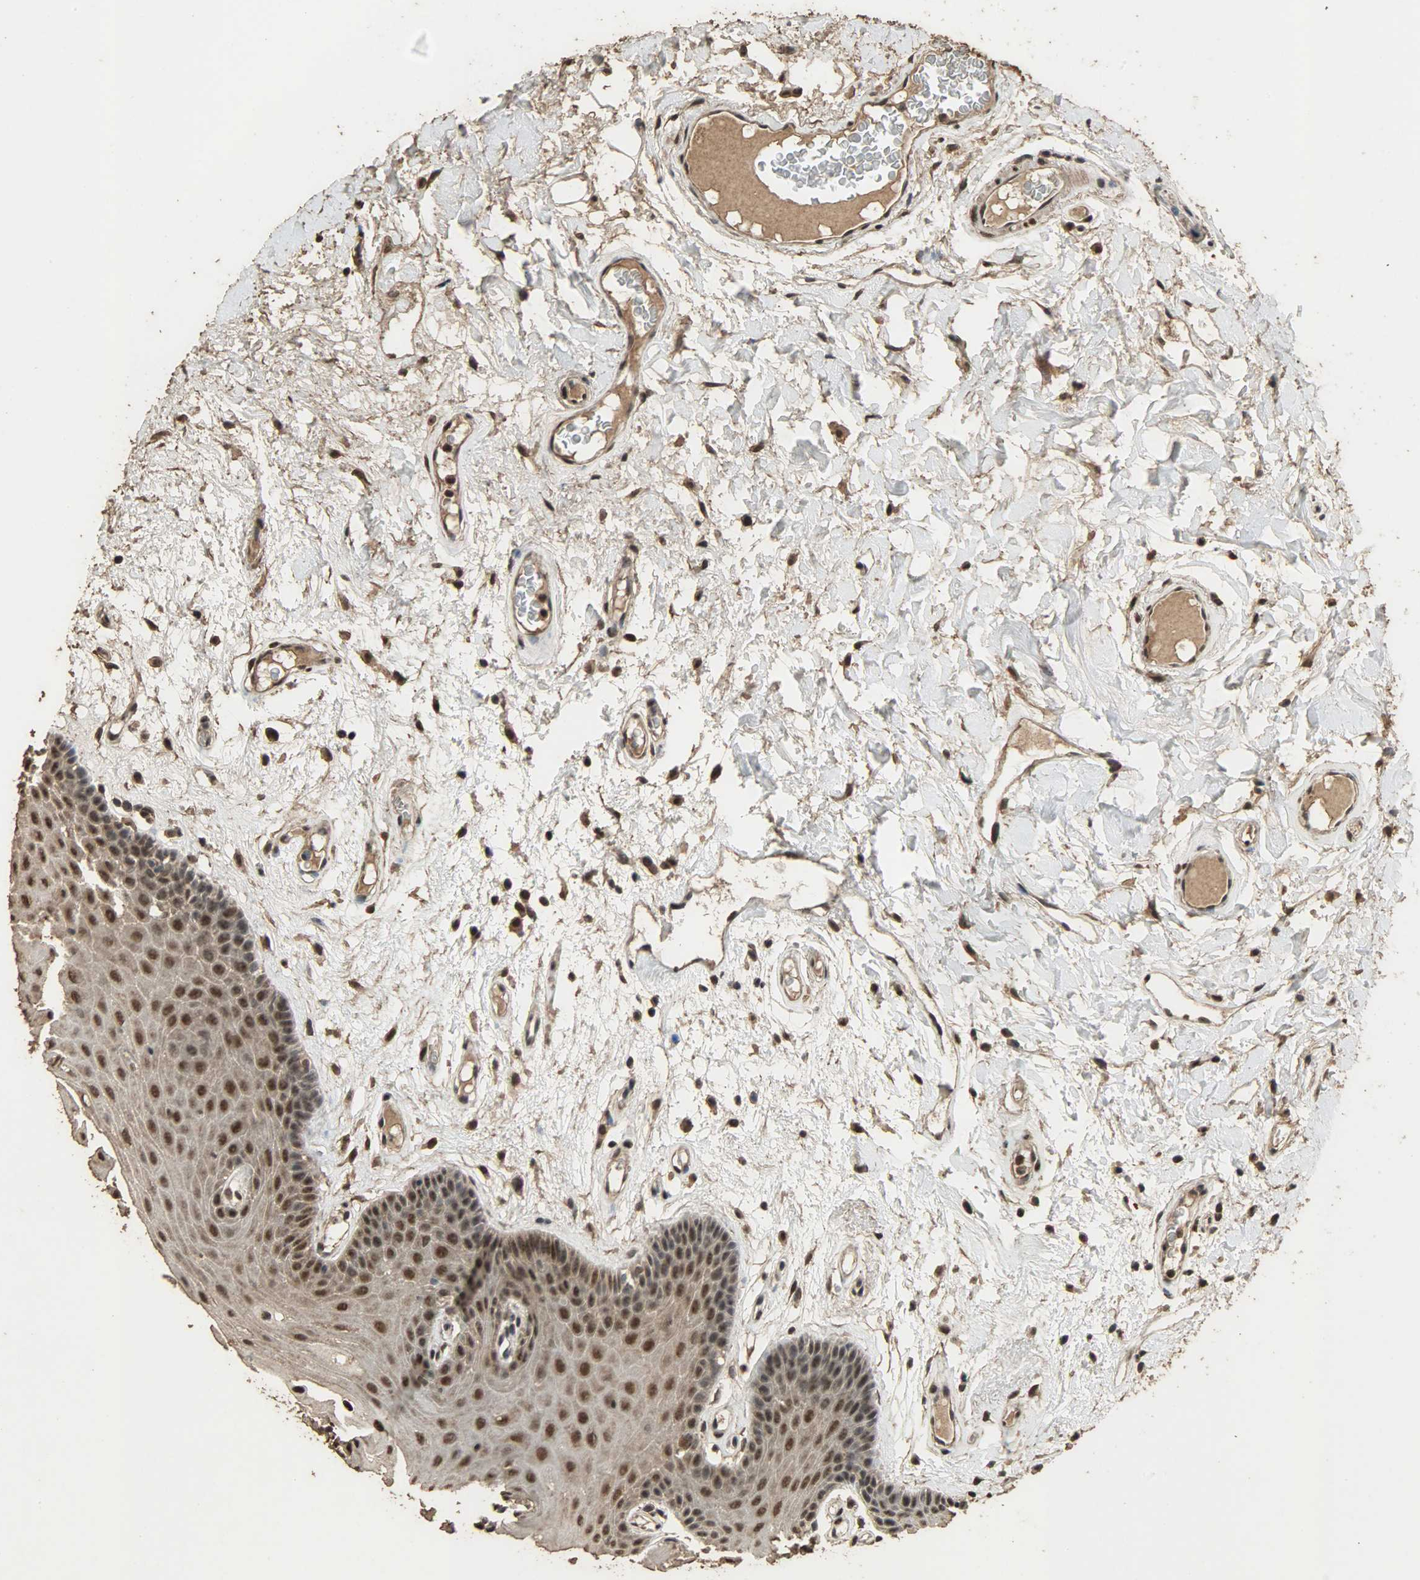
{"staining": {"intensity": "strong", "quantity": ">75%", "location": "nuclear"}, "tissue": "oral mucosa", "cell_type": "Squamous epithelial cells", "image_type": "normal", "snomed": [{"axis": "morphology", "description": "Normal tissue, NOS"}, {"axis": "morphology", "description": "Squamous cell carcinoma, NOS"}, {"axis": "topography", "description": "Skeletal muscle"}, {"axis": "topography", "description": "Oral tissue"}, {"axis": "topography", "description": "Head-Neck"}], "caption": "This histopathology image demonstrates immunohistochemistry (IHC) staining of unremarkable oral mucosa, with high strong nuclear staining in about >75% of squamous epithelial cells.", "gene": "CCNT2", "patient": {"sex": "male", "age": 71}}